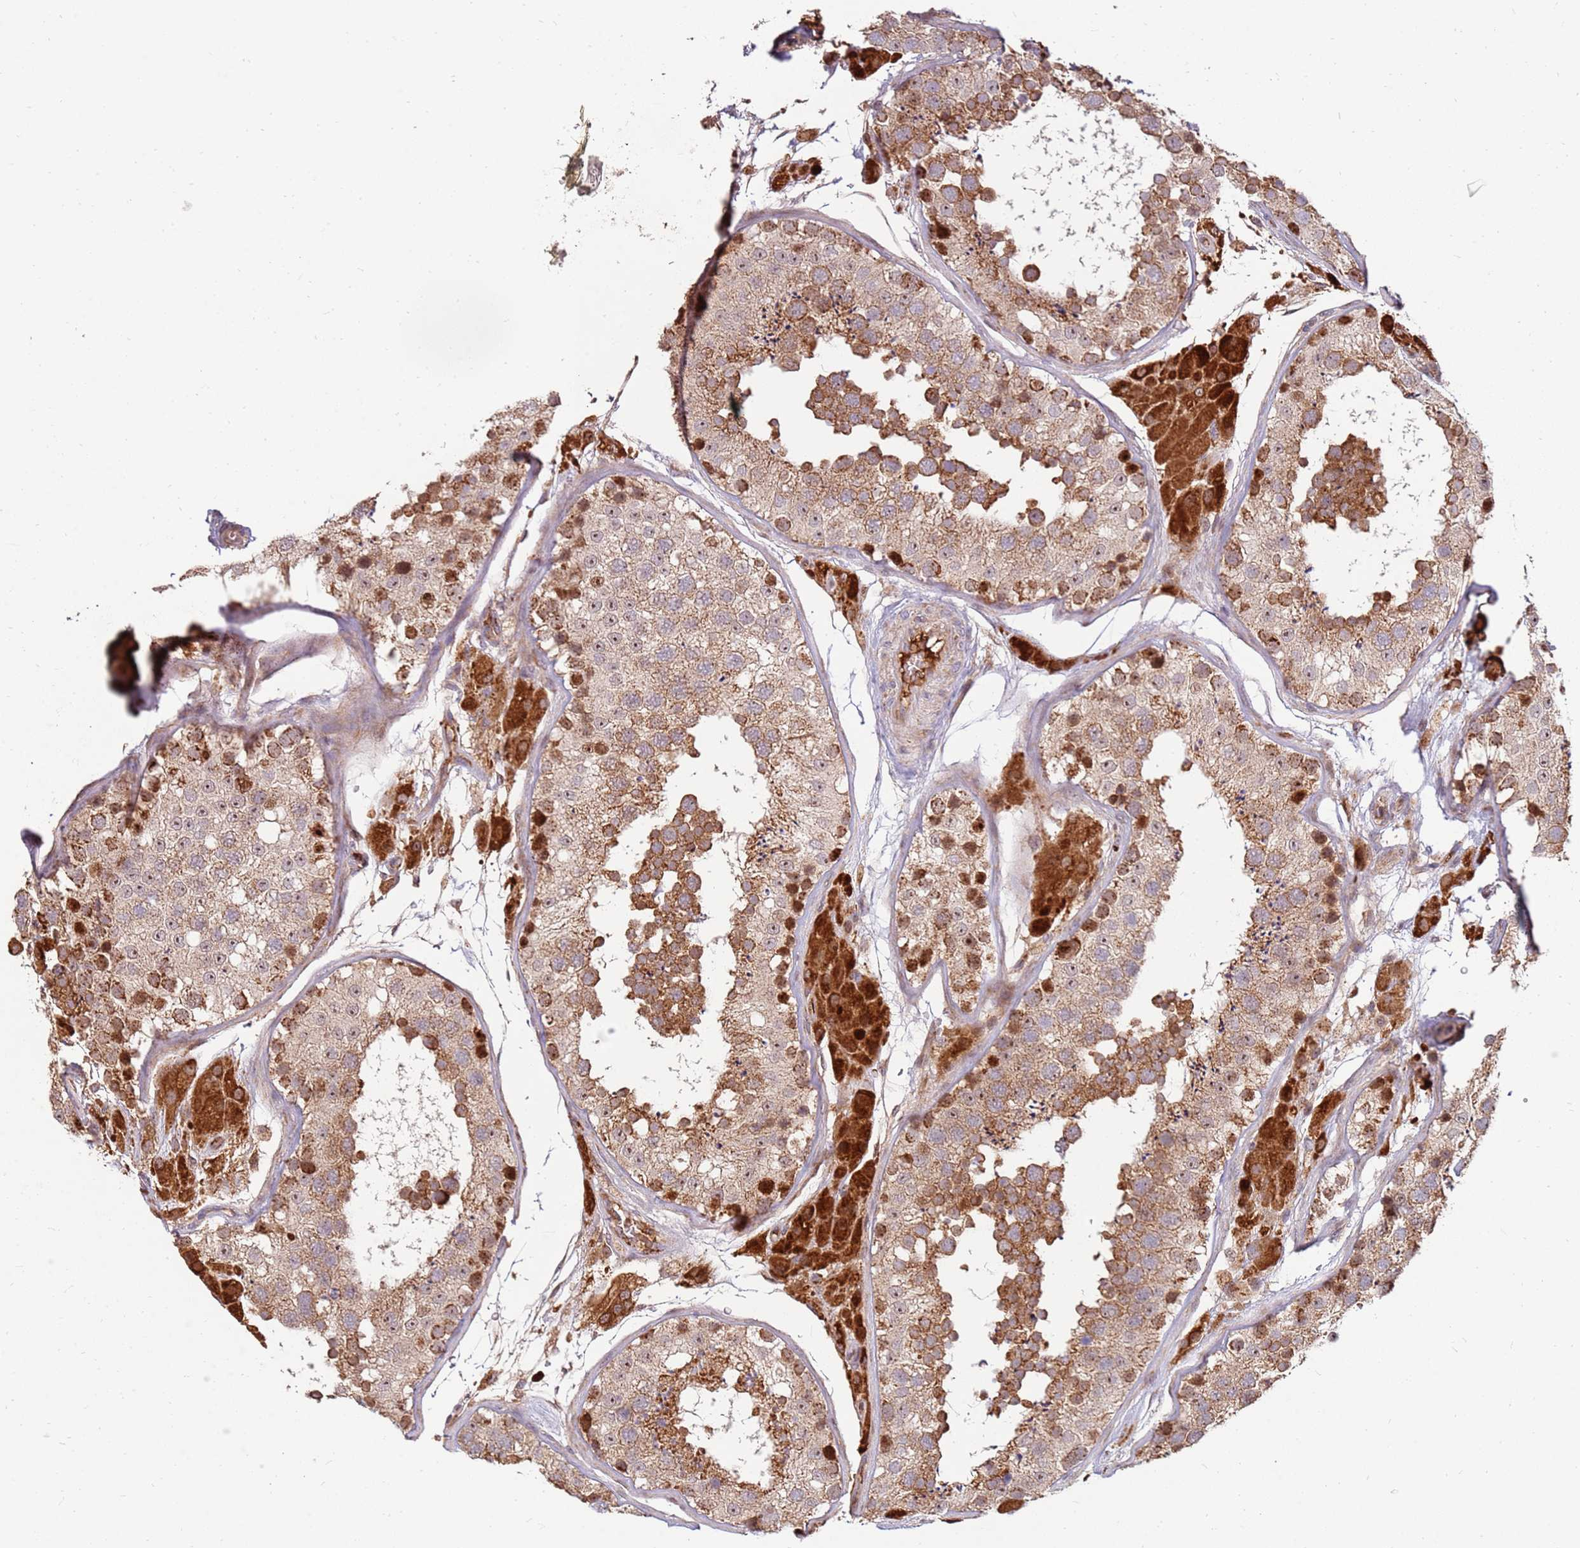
{"staining": {"intensity": "strong", "quantity": ">75%", "location": "cytoplasmic/membranous,nuclear"}, "tissue": "testis", "cell_type": "Cells in seminiferous ducts", "image_type": "normal", "snomed": [{"axis": "morphology", "description": "Normal tissue, NOS"}, {"axis": "topography", "description": "Testis"}], "caption": "A photomicrograph of human testis stained for a protein exhibits strong cytoplasmic/membranous,nuclear brown staining in cells in seminiferous ducts. (IHC, brightfield microscopy, high magnification).", "gene": "KIF25", "patient": {"sex": "male", "age": 26}}